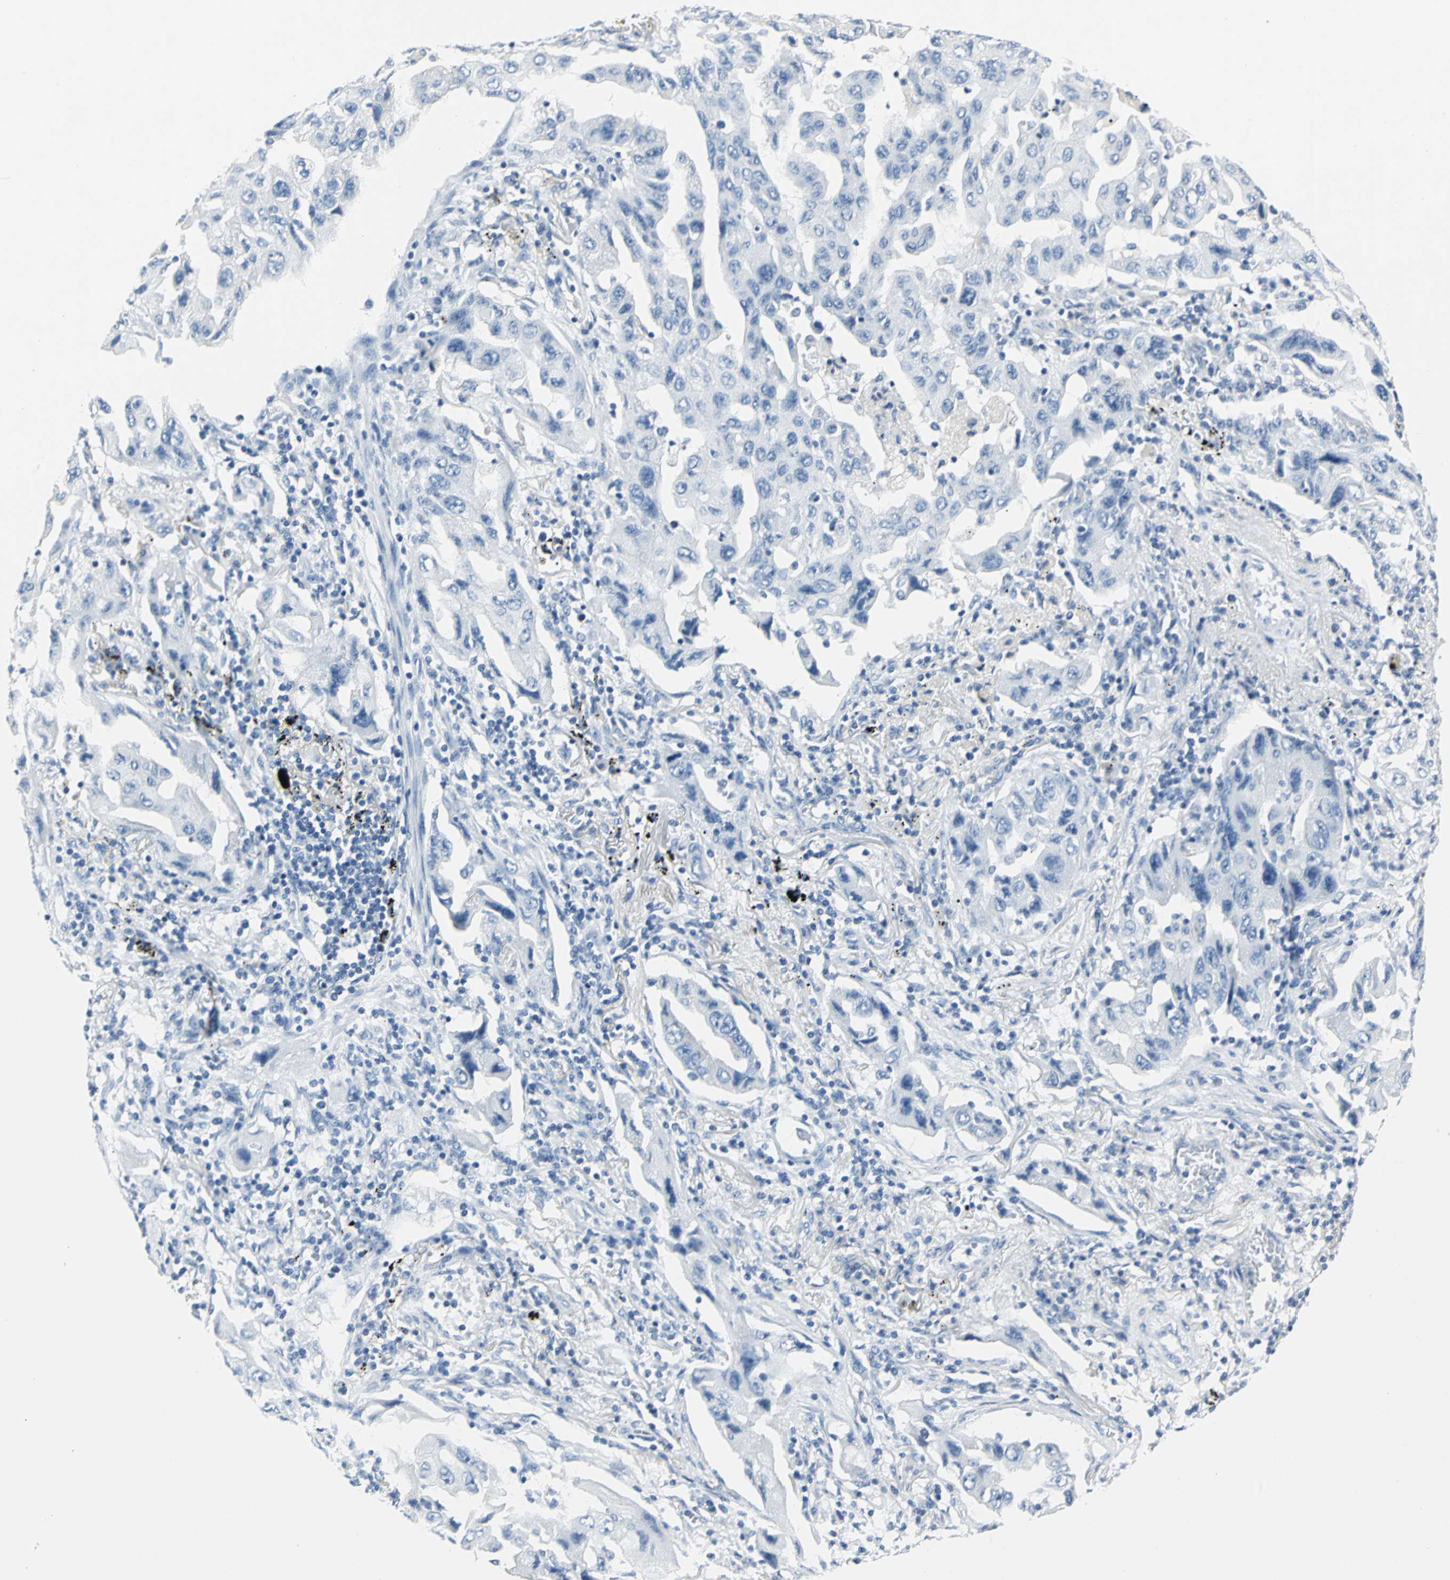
{"staining": {"intensity": "negative", "quantity": "none", "location": "none"}, "tissue": "lung cancer", "cell_type": "Tumor cells", "image_type": "cancer", "snomed": [{"axis": "morphology", "description": "Adenocarcinoma, NOS"}, {"axis": "topography", "description": "Lung"}], "caption": "A photomicrograph of adenocarcinoma (lung) stained for a protein displays no brown staining in tumor cells.", "gene": "RIPOR1", "patient": {"sex": "female", "age": 65}}